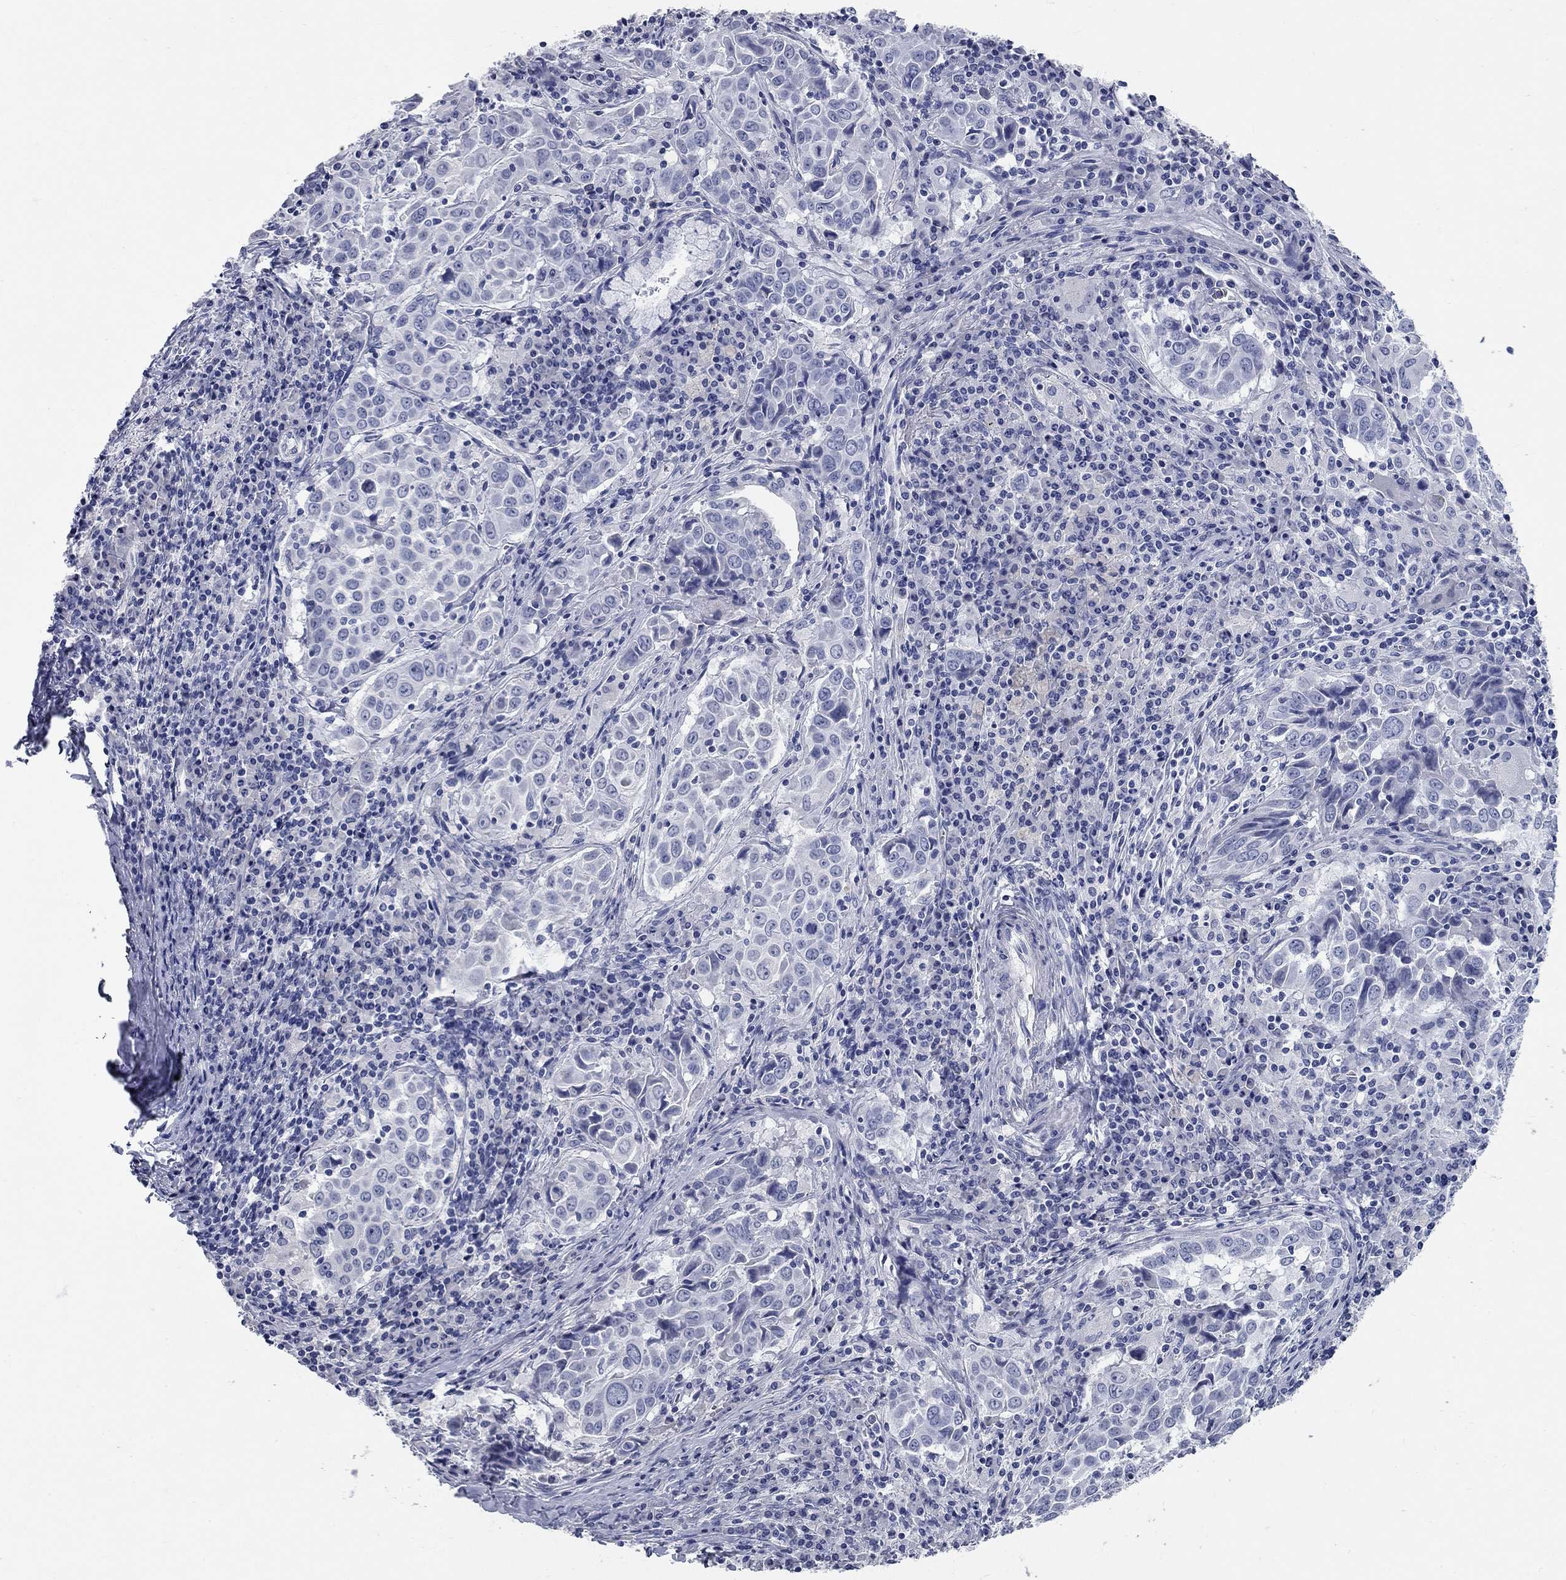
{"staining": {"intensity": "negative", "quantity": "none", "location": "none"}, "tissue": "lung cancer", "cell_type": "Tumor cells", "image_type": "cancer", "snomed": [{"axis": "morphology", "description": "Squamous cell carcinoma, NOS"}, {"axis": "topography", "description": "Lung"}], "caption": "An immunohistochemistry (IHC) histopathology image of lung squamous cell carcinoma is shown. There is no staining in tumor cells of lung squamous cell carcinoma. The staining is performed using DAB brown chromogen with nuclei counter-stained in using hematoxylin.", "gene": "SYT12", "patient": {"sex": "male", "age": 57}}